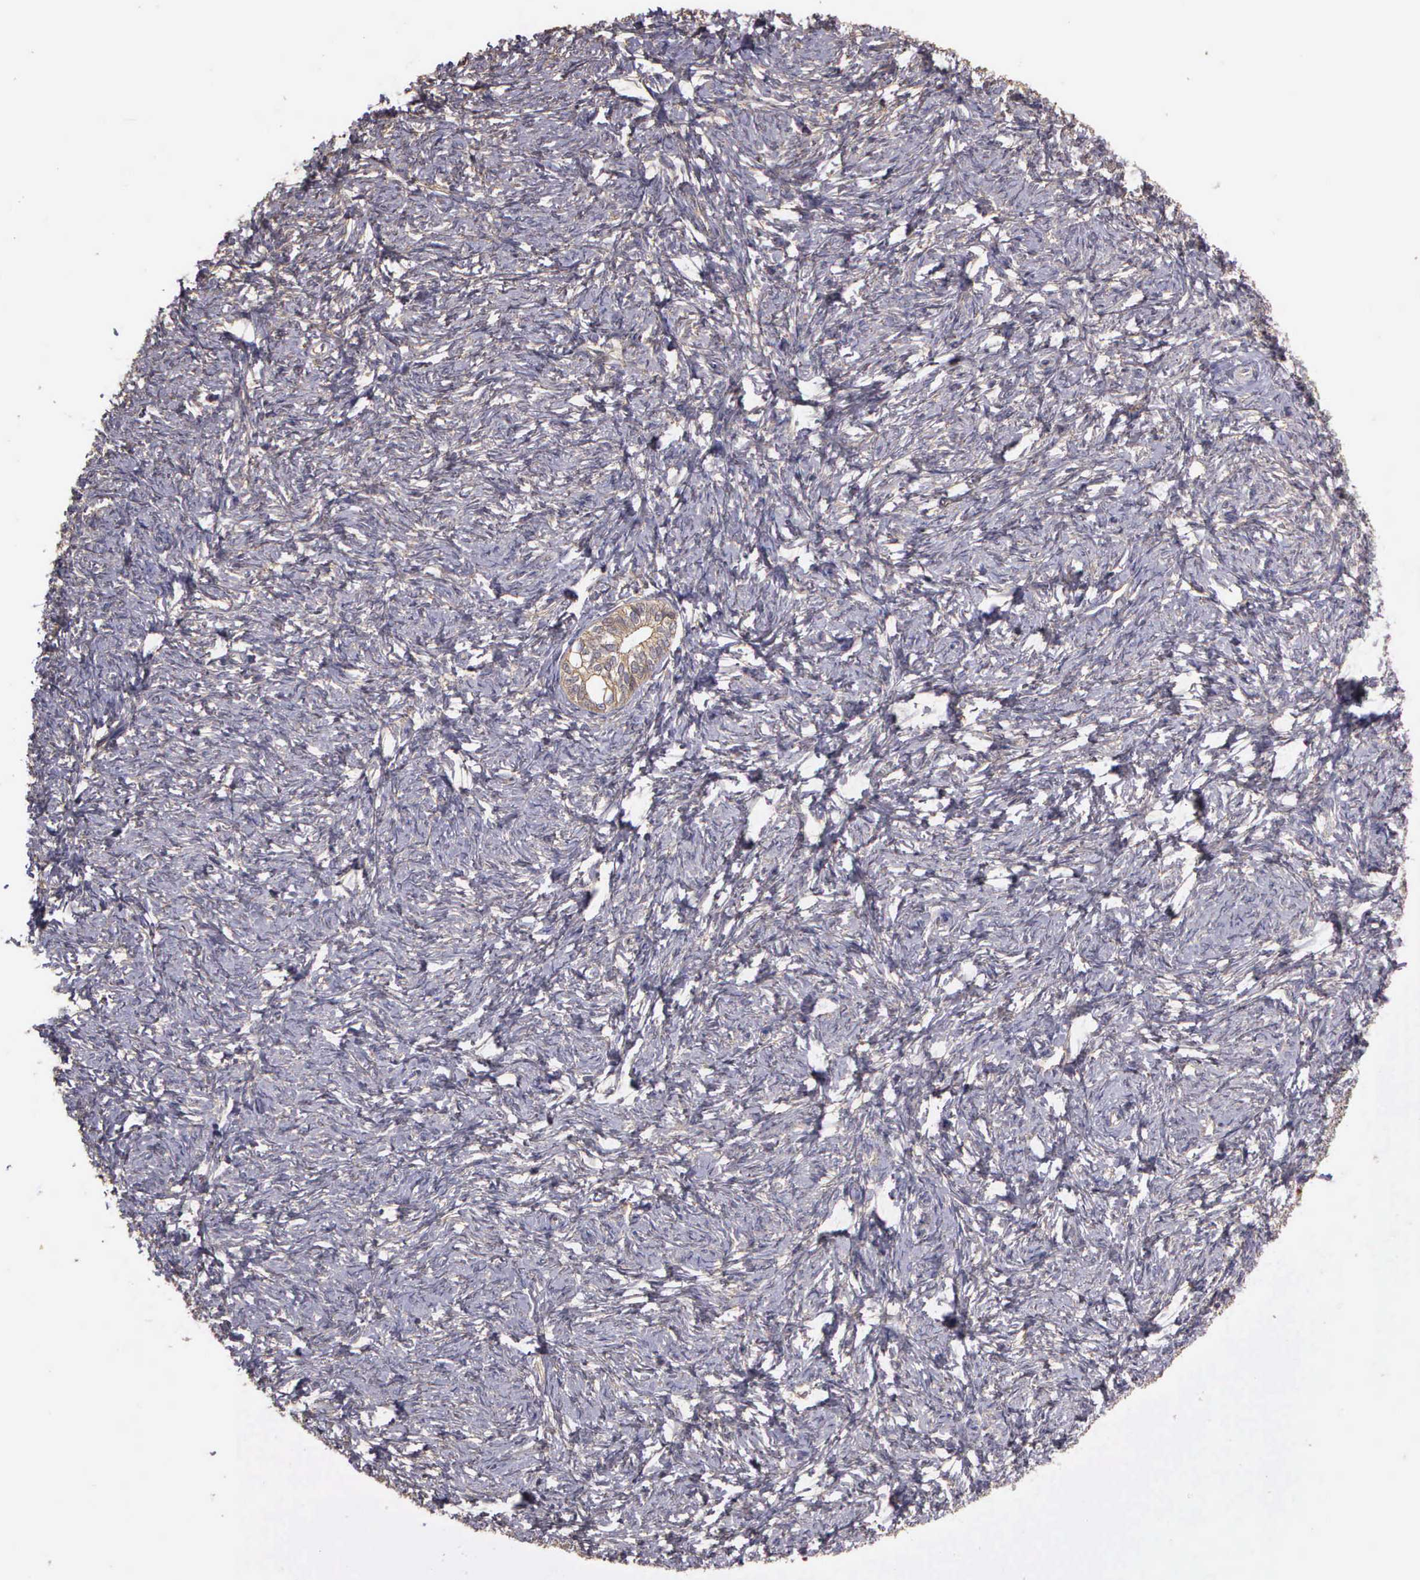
{"staining": {"intensity": "weak", "quantity": ">75%", "location": "cytoplasmic/membranous"}, "tissue": "ovarian cancer", "cell_type": "Tumor cells", "image_type": "cancer", "snomed": [{"axis": "morphology", "description": "Normal tissue, NOS"}, {"axis": "morphology", "description": "Cystadenocarcinoma, serous, NOS"}, {"axis": "topography", "description": "Ovary"}], "caption": "Immunohistochemical staining of ovarian cancer shows low levels of weak cytoplasmic/membranous protein expression in about >75% of tumor cells. The staining was performed using DAB (3,3'-diaminobenzidine) to visualize the protein expression in brown, while the nuclei were stained in blue with hematoxylin (Magnification: 20x).", "gene": "EIF5", "patient": {"sex": "female", "age": 62}}